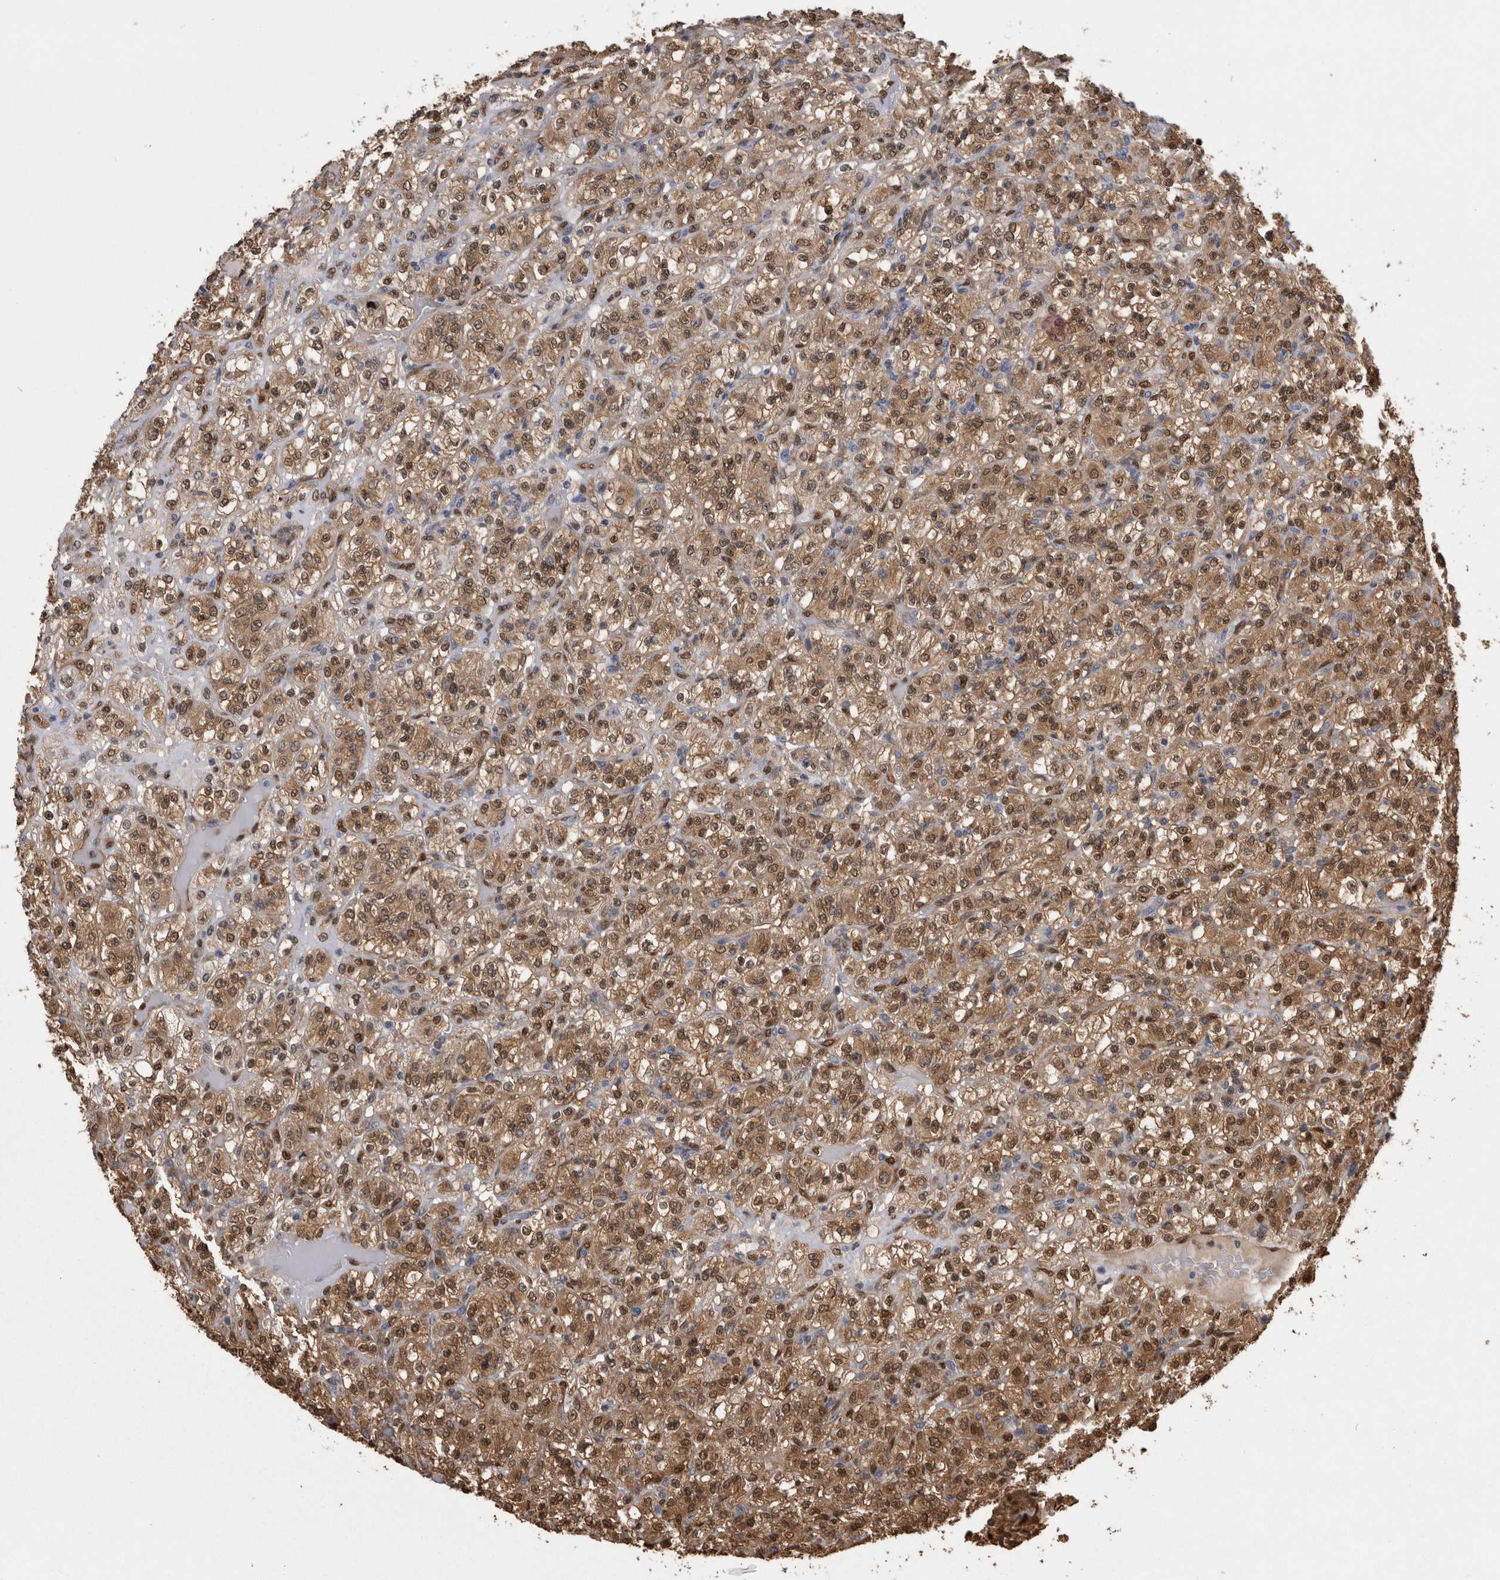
{"staining": {"intensity": "moderate", "quantity": ">75%", "location": "cytoplasmic/membranous,nuclear"}, "tissue": "renal cancer", "cell_type": "Tumor cells", "image_type": "cancer", "snomed": [{"axis": "morphology", "description": "Normal tissue, NOS"}, {"axis": "morphology", "description": "Adenocarcinoma, NOS"}, {"axis": "topography", "description": "Kidney"}], "caption": "Renal adenocarcinoma stained with immunohistochemistry (IHC) displays moderate cytoplasmic/membranous and nuclear positivity in approximately >75% of tumor cells.", "gene": "LXN", "patient": {"sex": "female", "age": 72}}